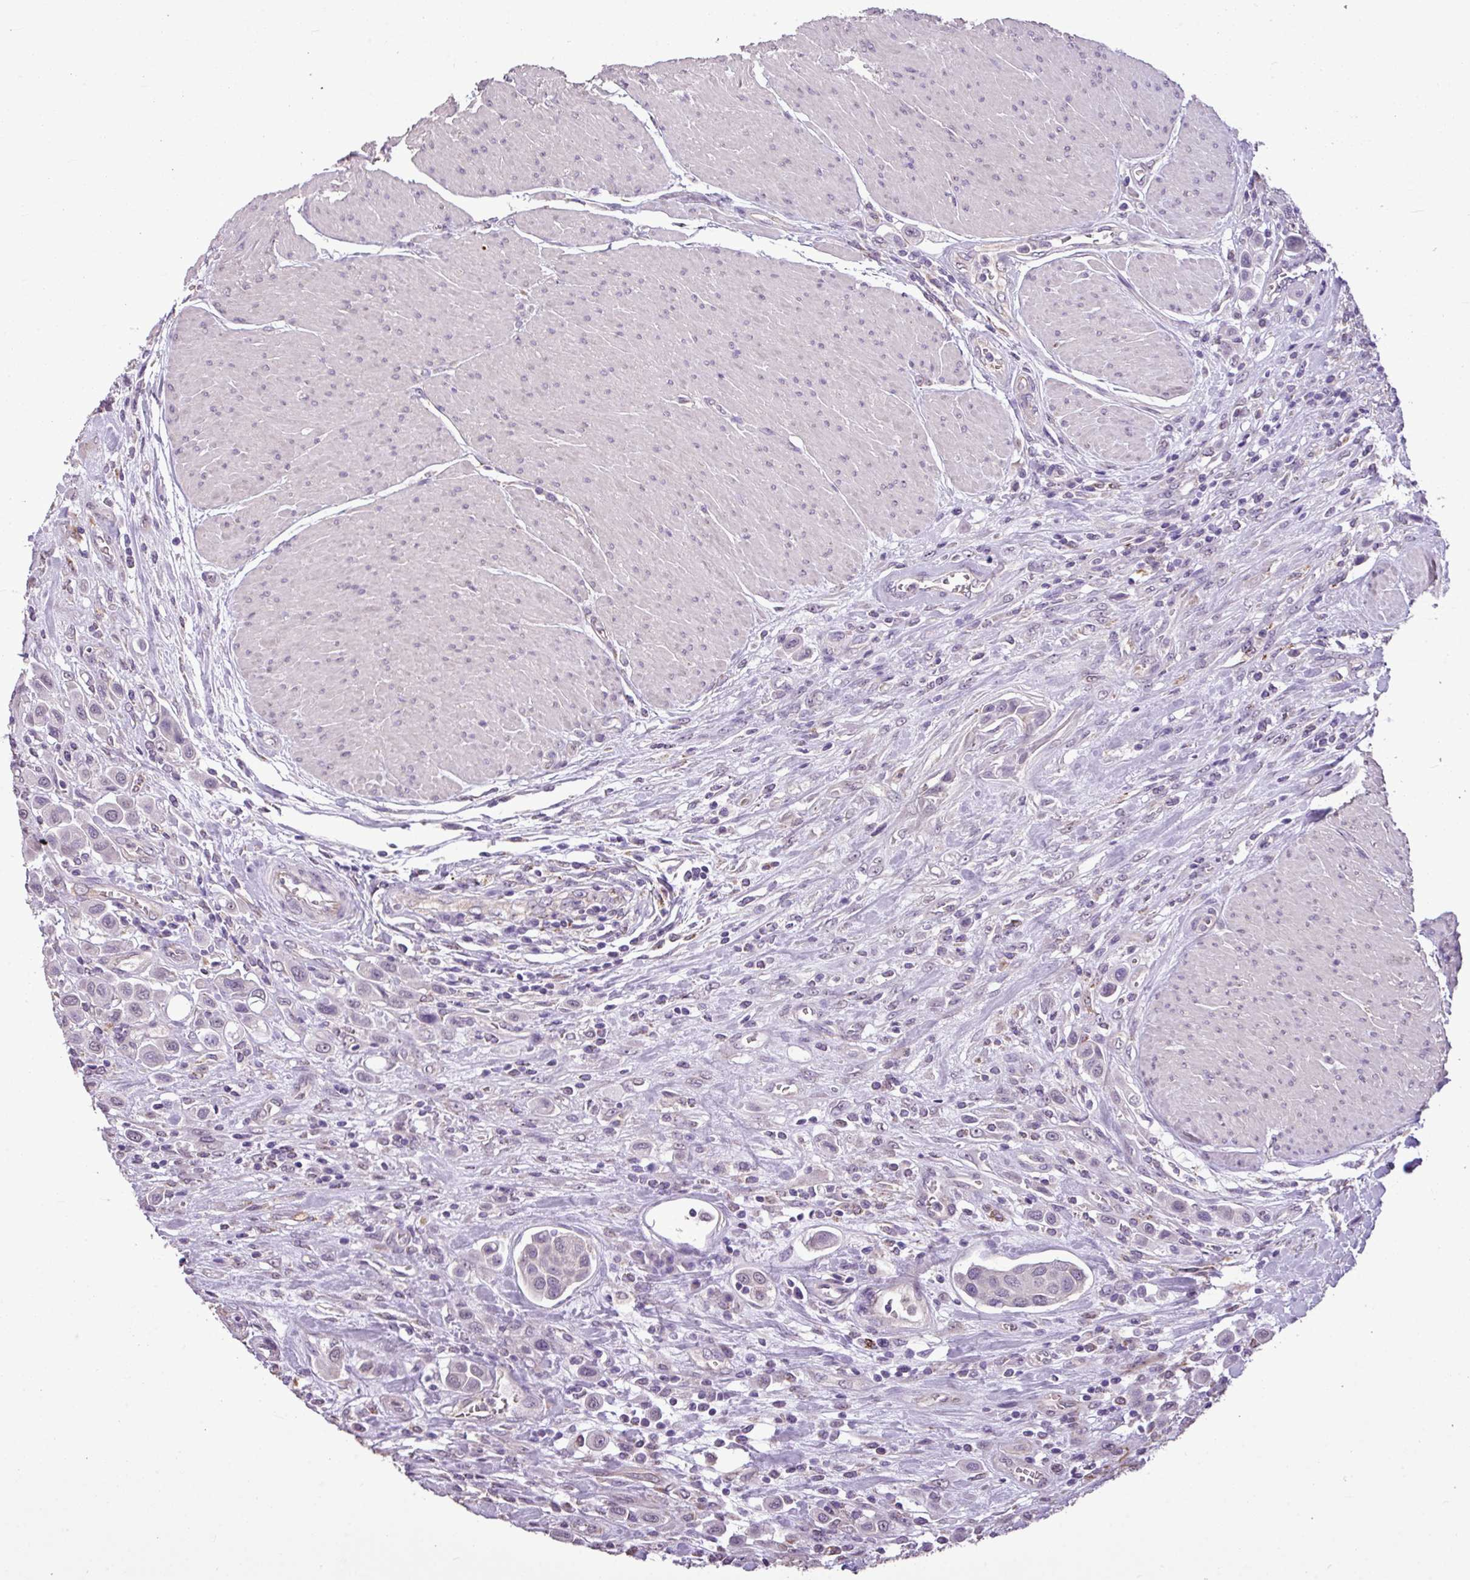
{"staining": {"intensity": "negative", "quantity": "none", "location": "none"}, "tissue": "urothelial cancer", "cell_type": "Tumor cells", "image_type": "cancer", "snomed": [{"axis": "morphology", "description": "Urothelial carcinoma, High grade"}, {"axis": "topography", "description": "Urinary bladder"}], "caption": "Human high-grade urothelial carcinoma stained for a protein using immunohistochemistry shows no positivity in tumor cells.", "gene": "ALDH2", "patient": {"sex": "male", "age": 50}}